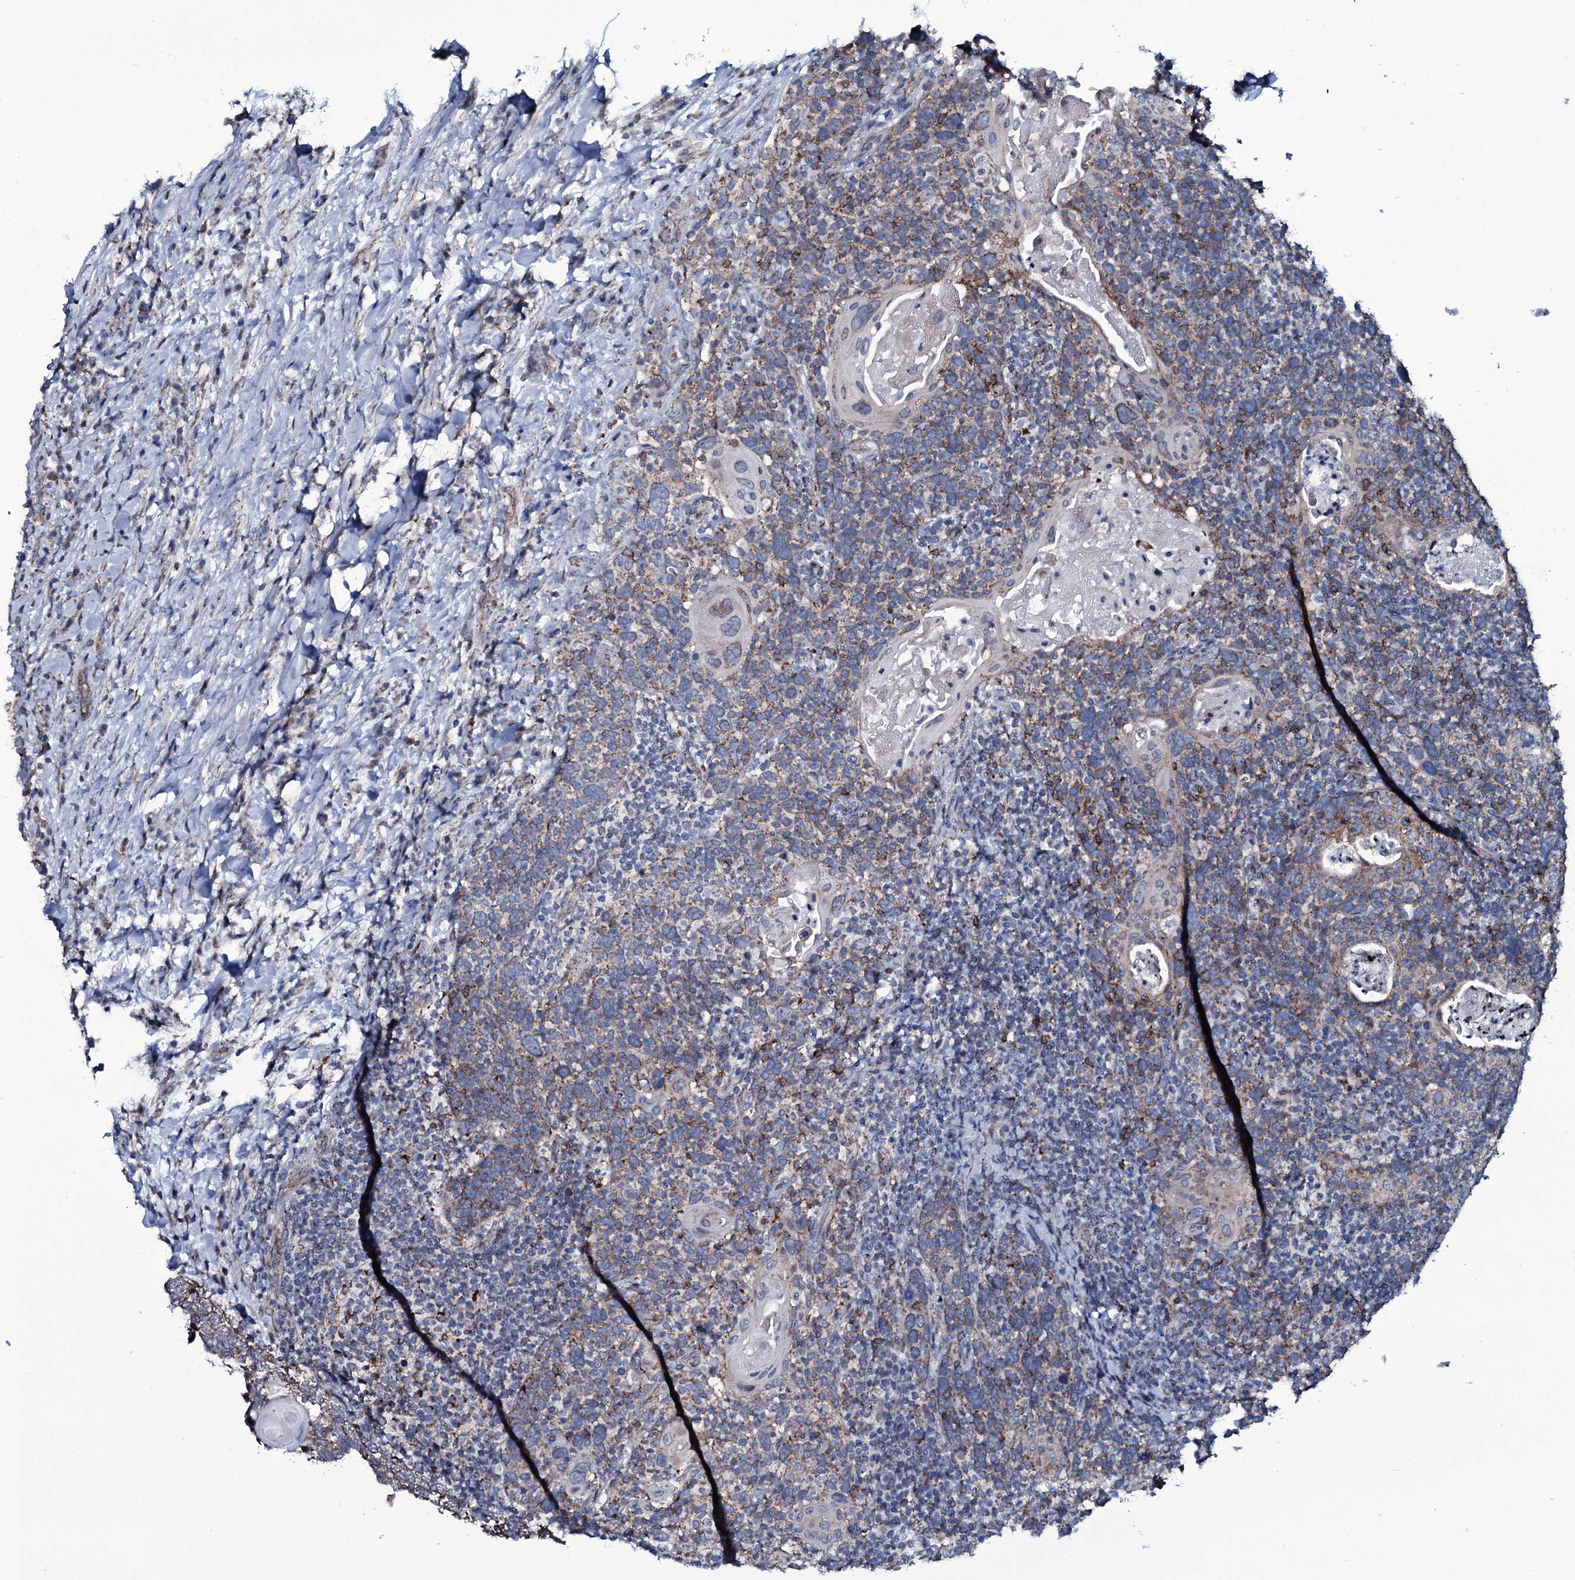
{"staining": {"intensity": "moderate", "quantity": ">75%", "location": "cytoplasmic/membranous"}, "tissue": "head and neck cancer", "cell_type": "Tumor cells", "image_type": "cancer", "snomed": [{"axis": "morphology", "description": "Squamous cell carcinoma, NOS"}, {"axis": "morphology", "description": "Squamous cell carcinoma, metastatic, NOS"}, {"axis": "topography", "description": "Lymph node"}, {"axis": "topography", "description": "Head-Neck"}], "caption": "An immunohistochemistry (IHC) micrograph of neoplastic tissue is shown. Protein staining in brown labels moderate cytoplasmic/membranous positivity in head and neck cancer (metastatic squamous cell carcinoma) within tumor cells. The protein of interest is shown in brown color, while the nuclei are stained blue.", "gene": "WIPF3", "patient": {"sex": "male", "age": 62}}